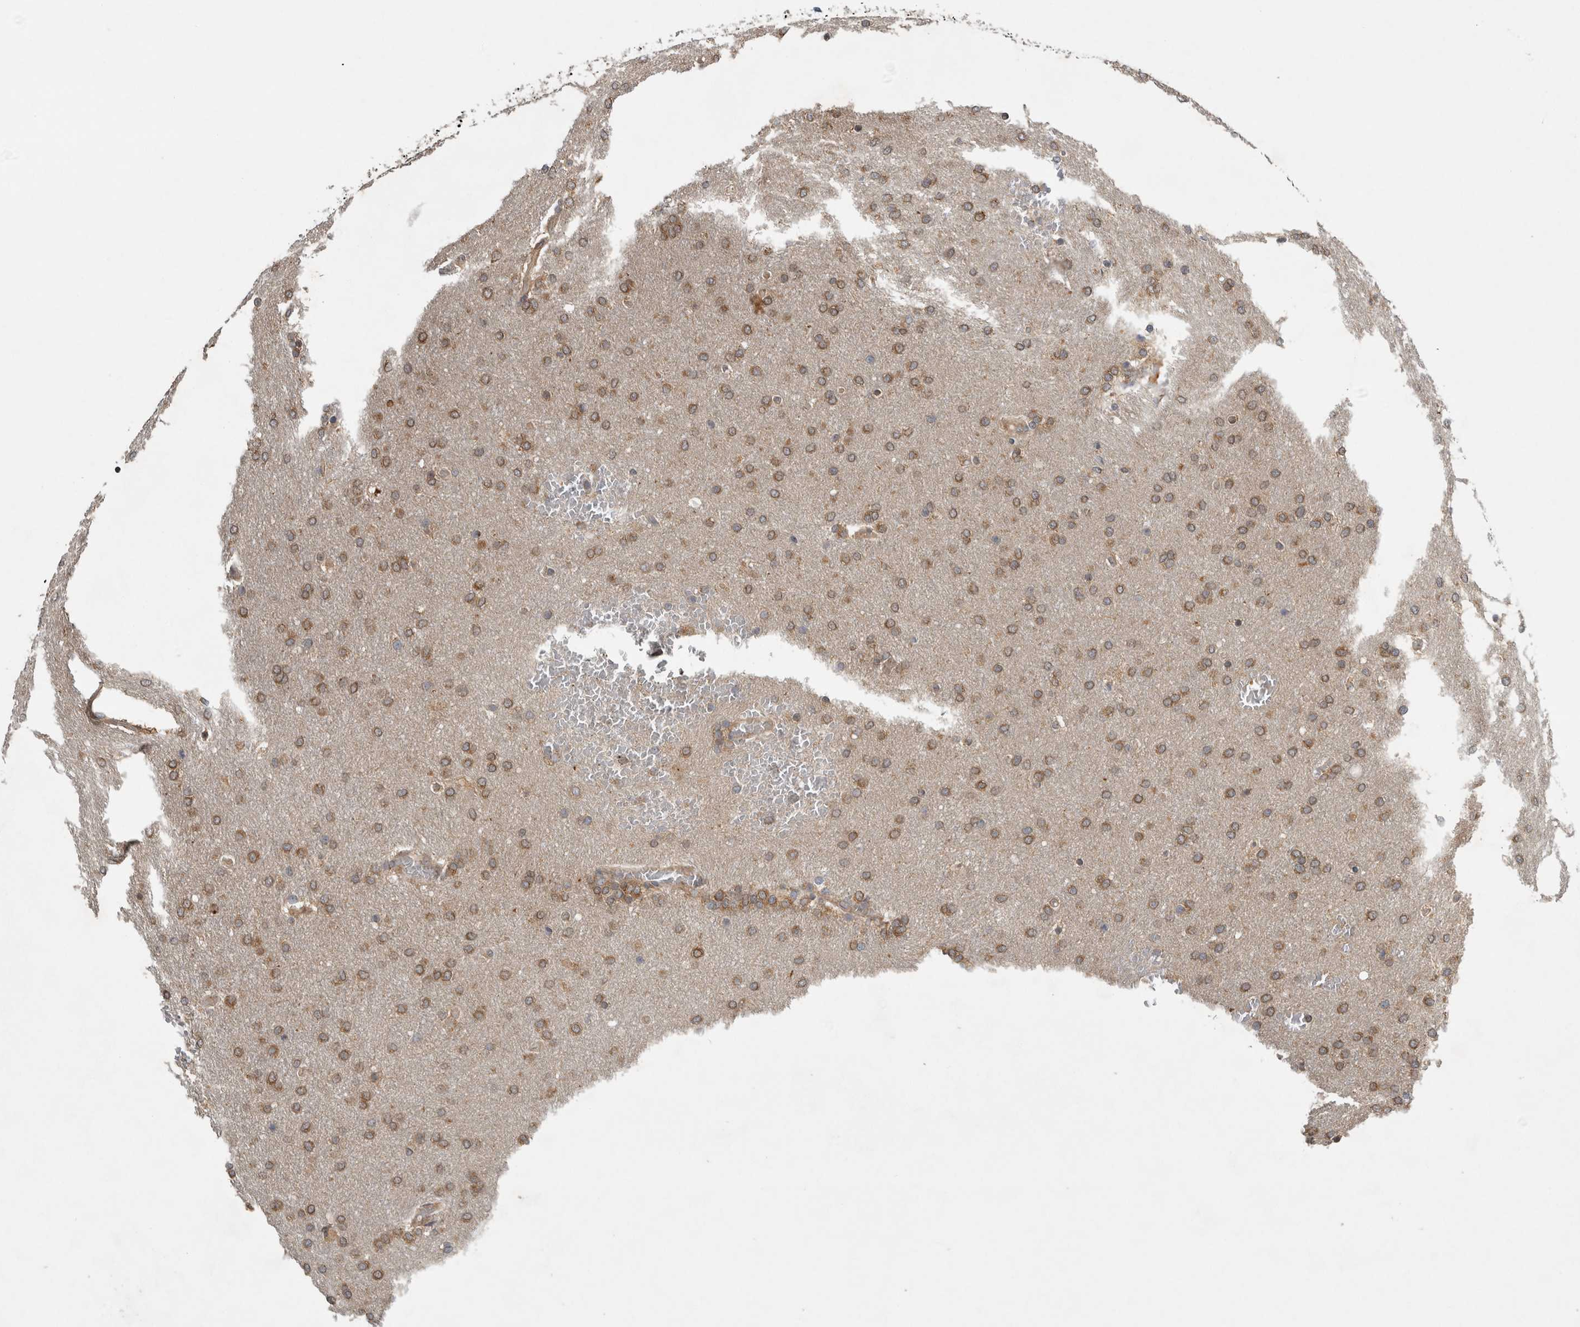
{"staining": {"intensity": "moderate", "quantity": ">75%", "location": "cytoplasmic/membranous"}, "tissue": "glioma", "cell_type": "Tumor cells", "image_type": "cancer", "snomed": [{"axis": "morphology", "description": "Glioma, malignant, Low grade"}, {"axis": "topography", "description": "Brain"}], "caption": "Moderate cytoplasmic/membranous expression is present in approximately >75% of tumor cells in glioma. The protein is shown in brown color, while the nuclei are stained blue.", "gene": "TRMT61B", "patient": {"sex": "female", "age": 37}}